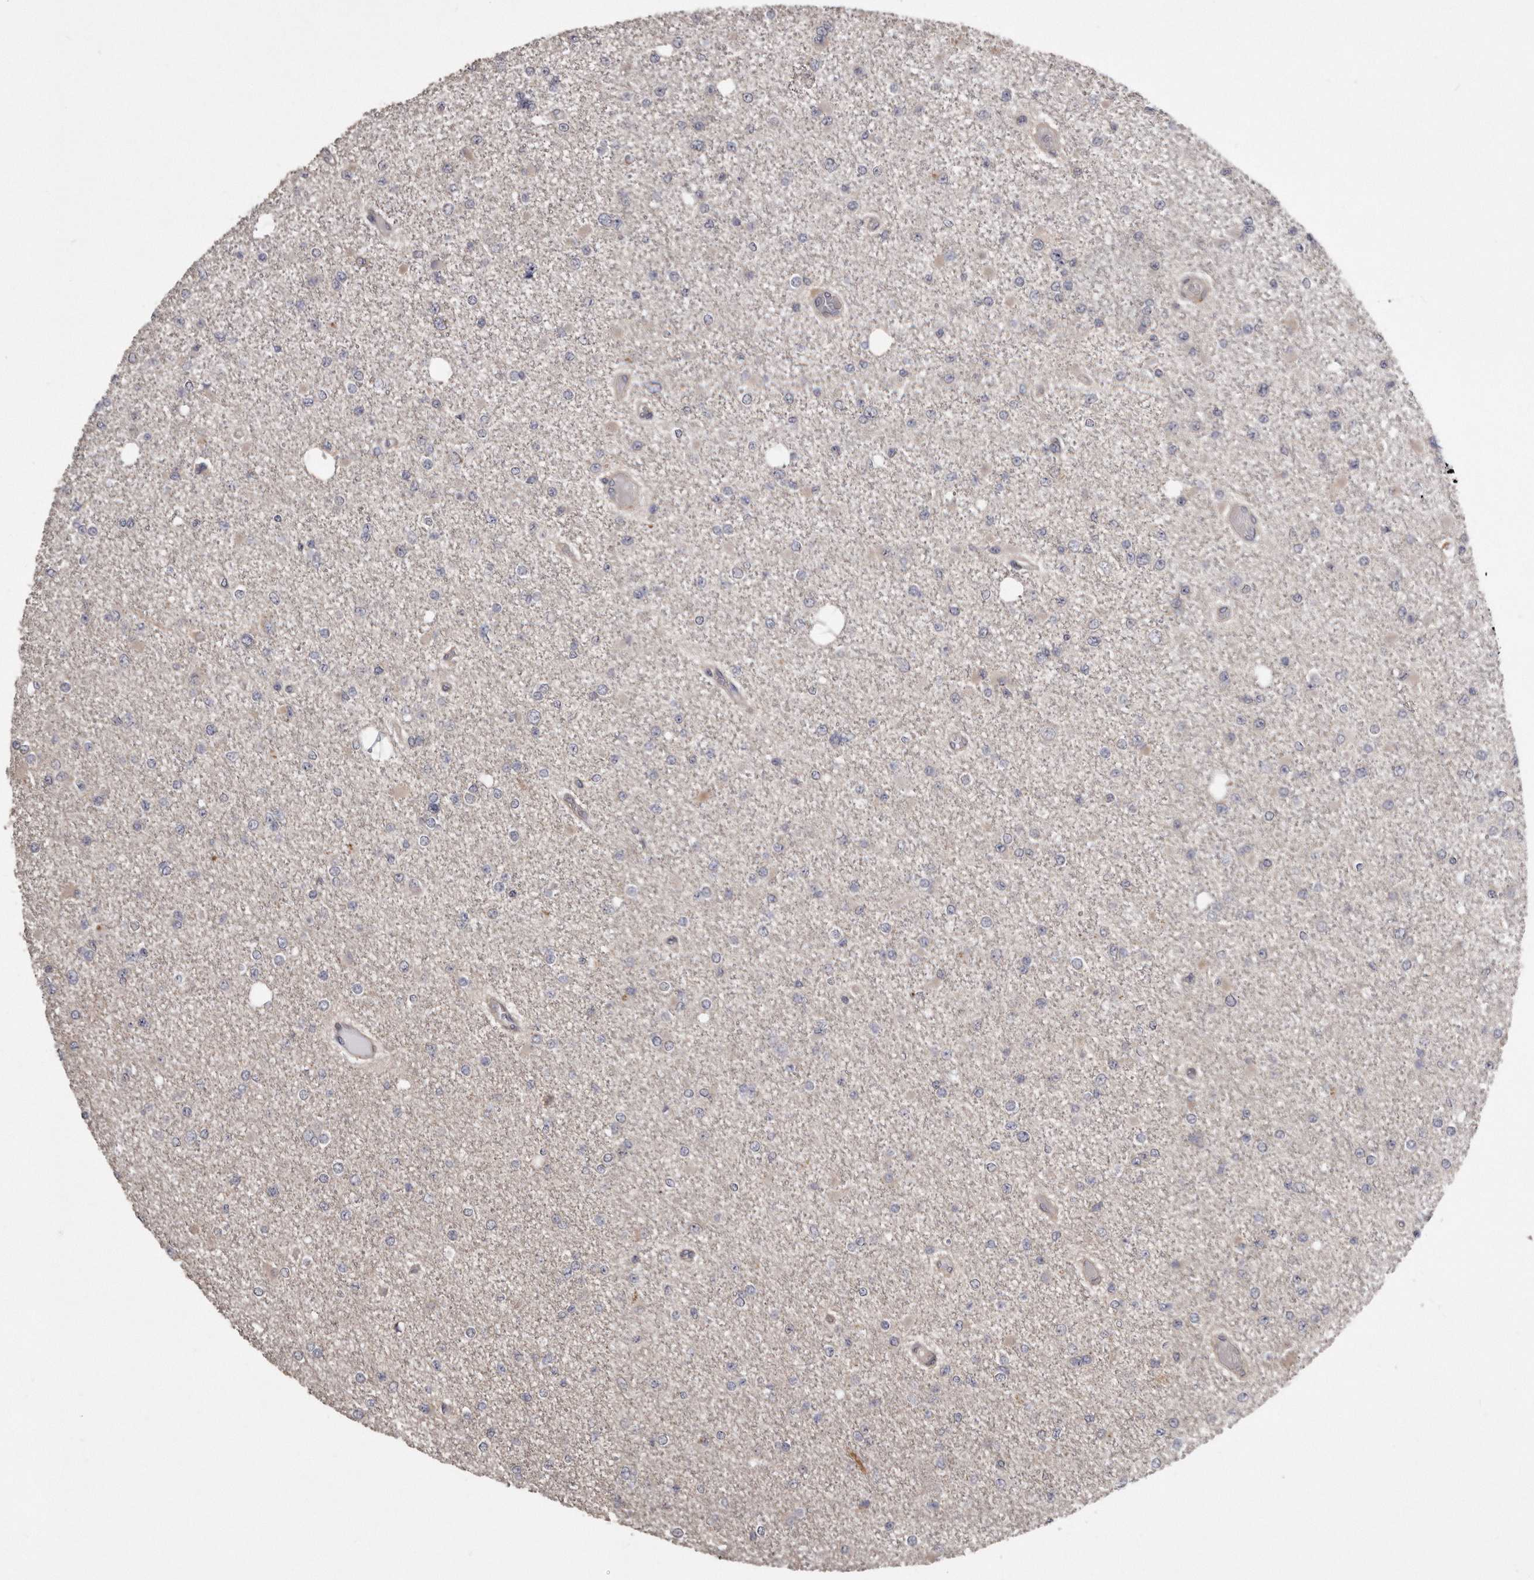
{"staining": {"intensity": "negative", "quantity": "none", "location": "none"}, "tissue": "glioma", "cell_type": "Tumor cells", "image_type": "cancer", "snomed": [{"axis": "morphology", "description": "Glioma, malignant, Low grade"}, {"axis": "topography", "description": "Brain"}], "caption": "IHC of glioma shows no staining in tumor cells.", "gene": "ARMCX1", "patient": {"sex": "female", "age": 22}}